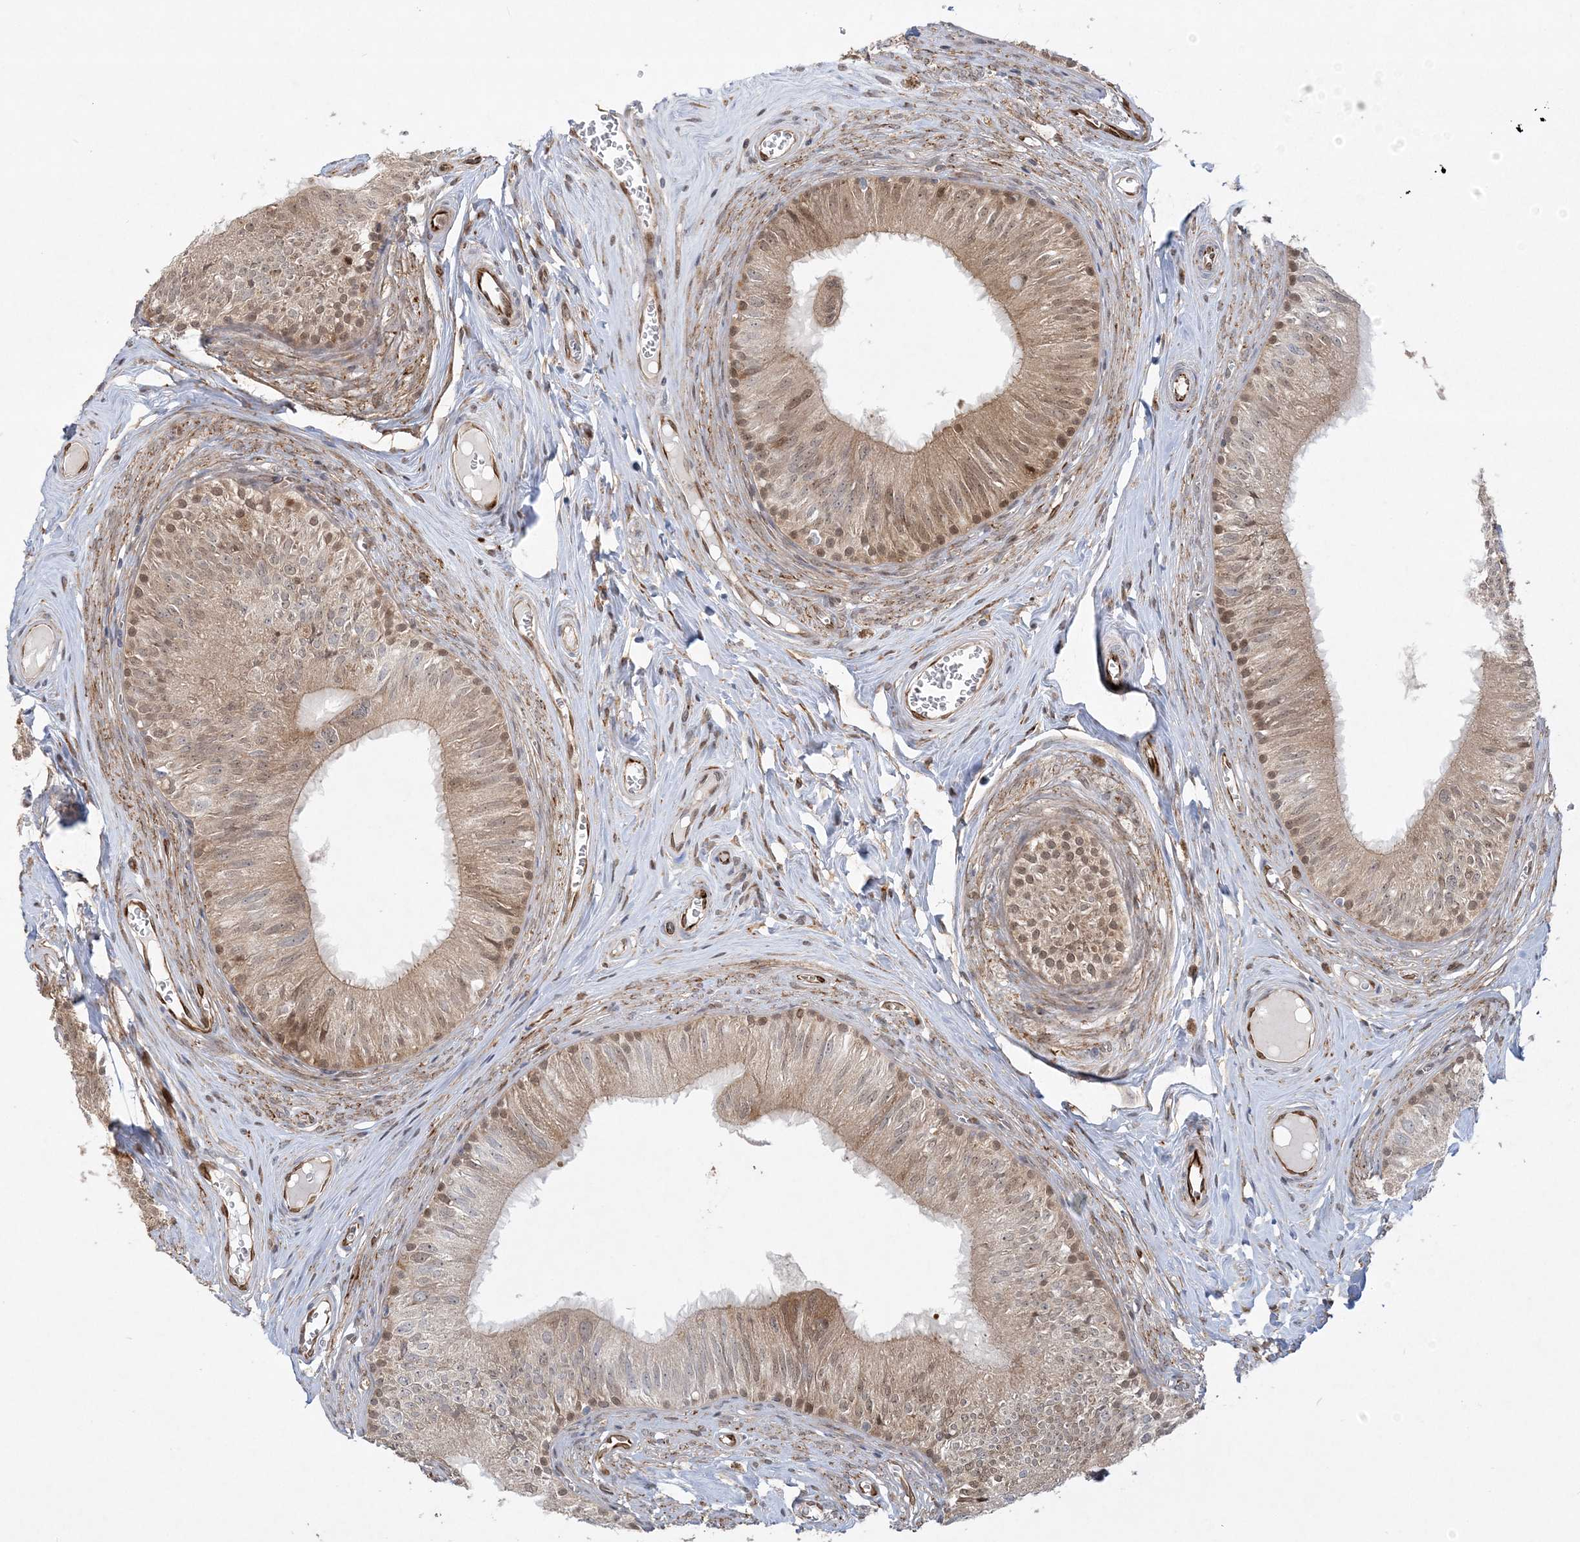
{"staining": {"intensity": "moderate", "quantity": "25%-75%", "location": "cytoplasmic/membranous,nuclear"}, "tissue": "epididymis", "cell_type": "Glandular cells", "image_type": "normal", "snomed": [{"axis": "morphology", "description": "Normal tissue, NOS"}, {"axis": "topography", "description": "Epididymis"}], "caption": "Epididymis stained with a protein marker demonstrates moderate staining in glandular cells.", "gene": "INPP1", "patient": {"sex": "male", "age": 46}}